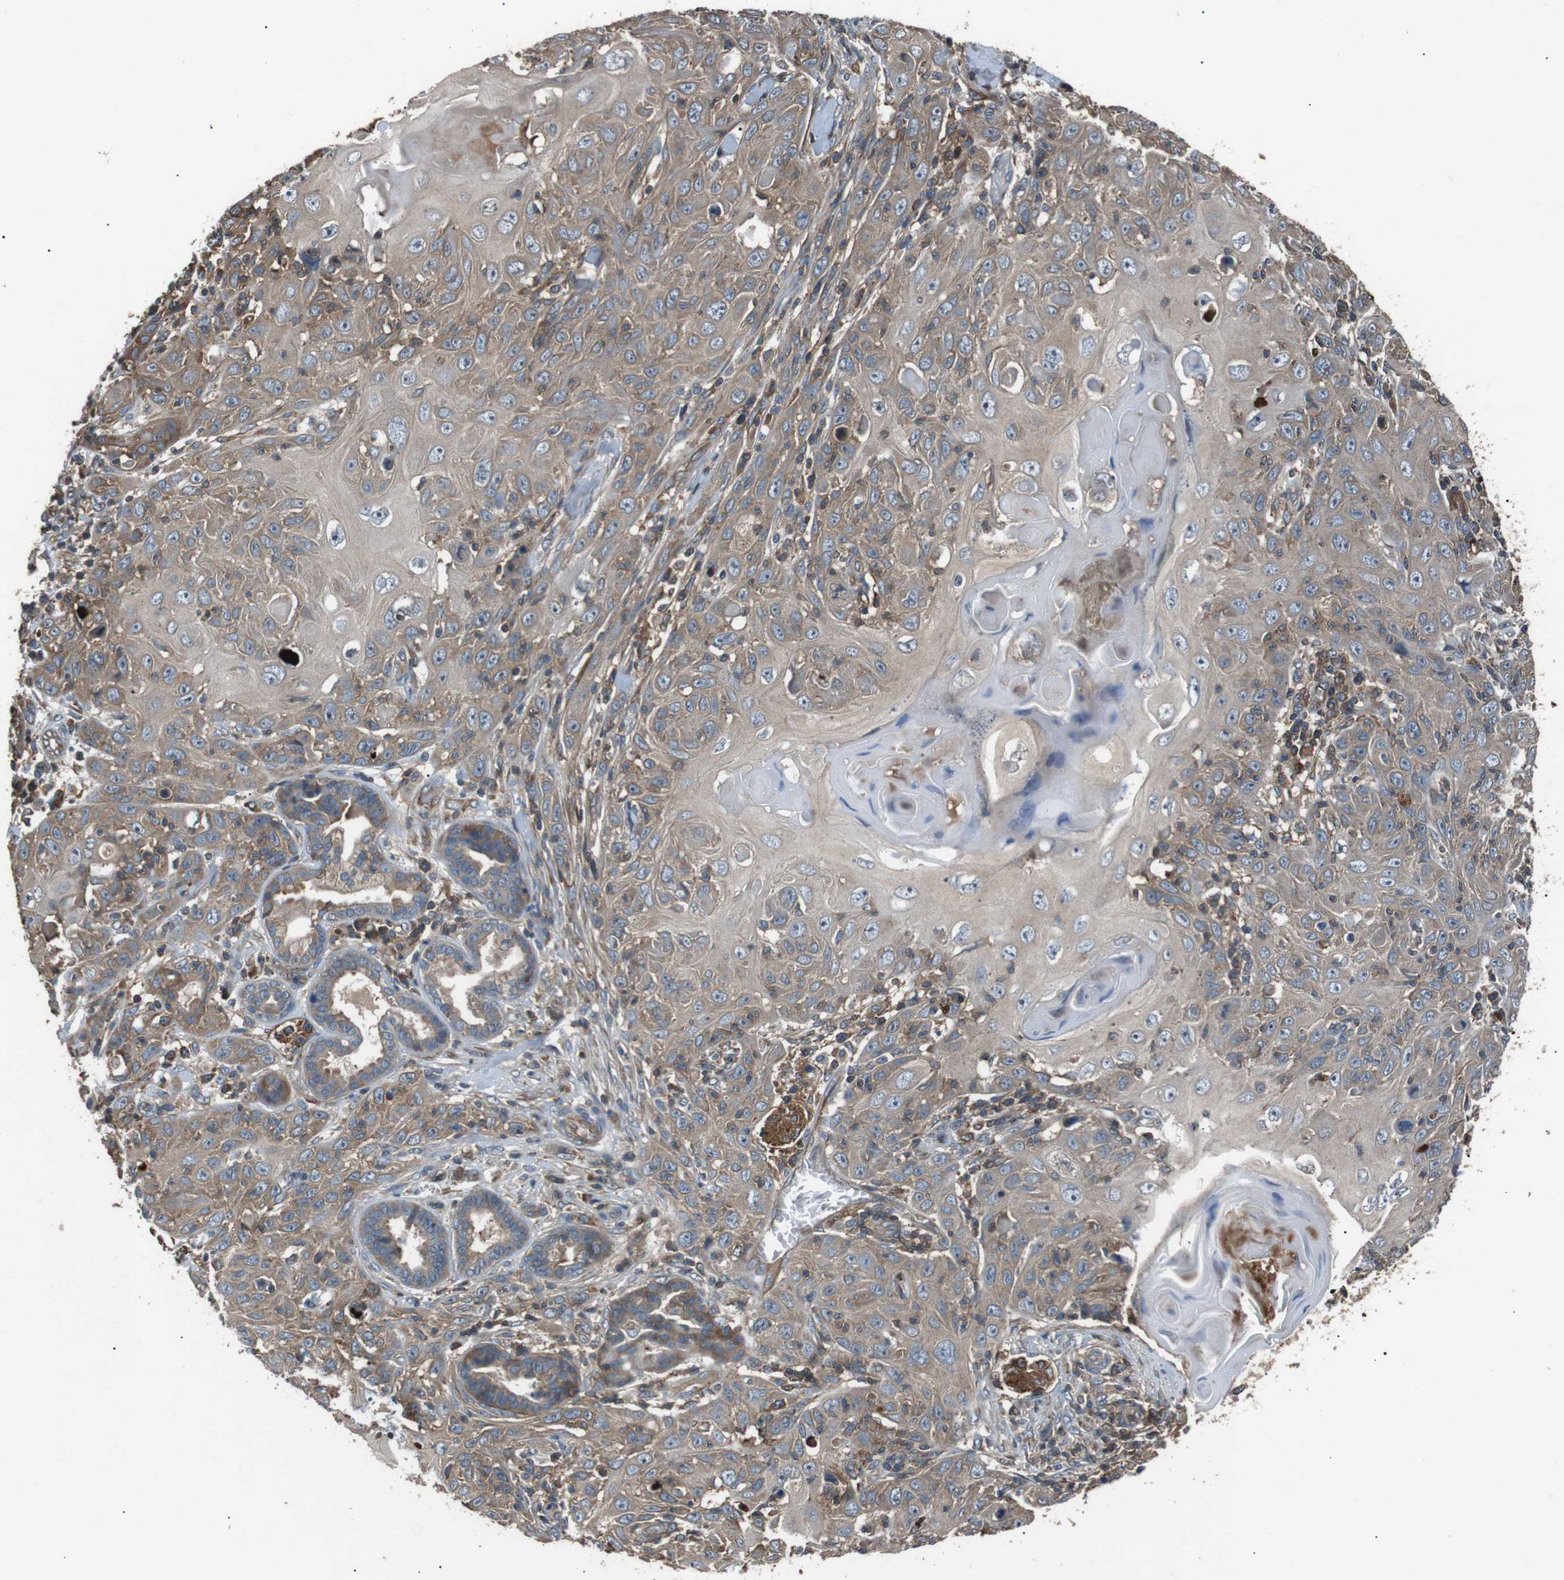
{"staining": {"intensity": "moderate", "quantity": "<25%", "location": "cytoplasmic/membranous"}, "tissue": "skin cancer", "cell_type": "Tumor cells", "image_type": "cancer", "snomed": [{"axis": "morphology", "description": "Squamous cell carcinoma, NOS"}, {"axis": "topography", "description": "Skin"}], "caption": "High-power microscopy captured an IHC histopathology image of skin cancer (squamous cell carcinoma), revealing moderate cytoplasmic/membranous expression in about <25% of tumor cells.", "gene": "GPR161", "patient": {"sex": "female", "age": 88}}